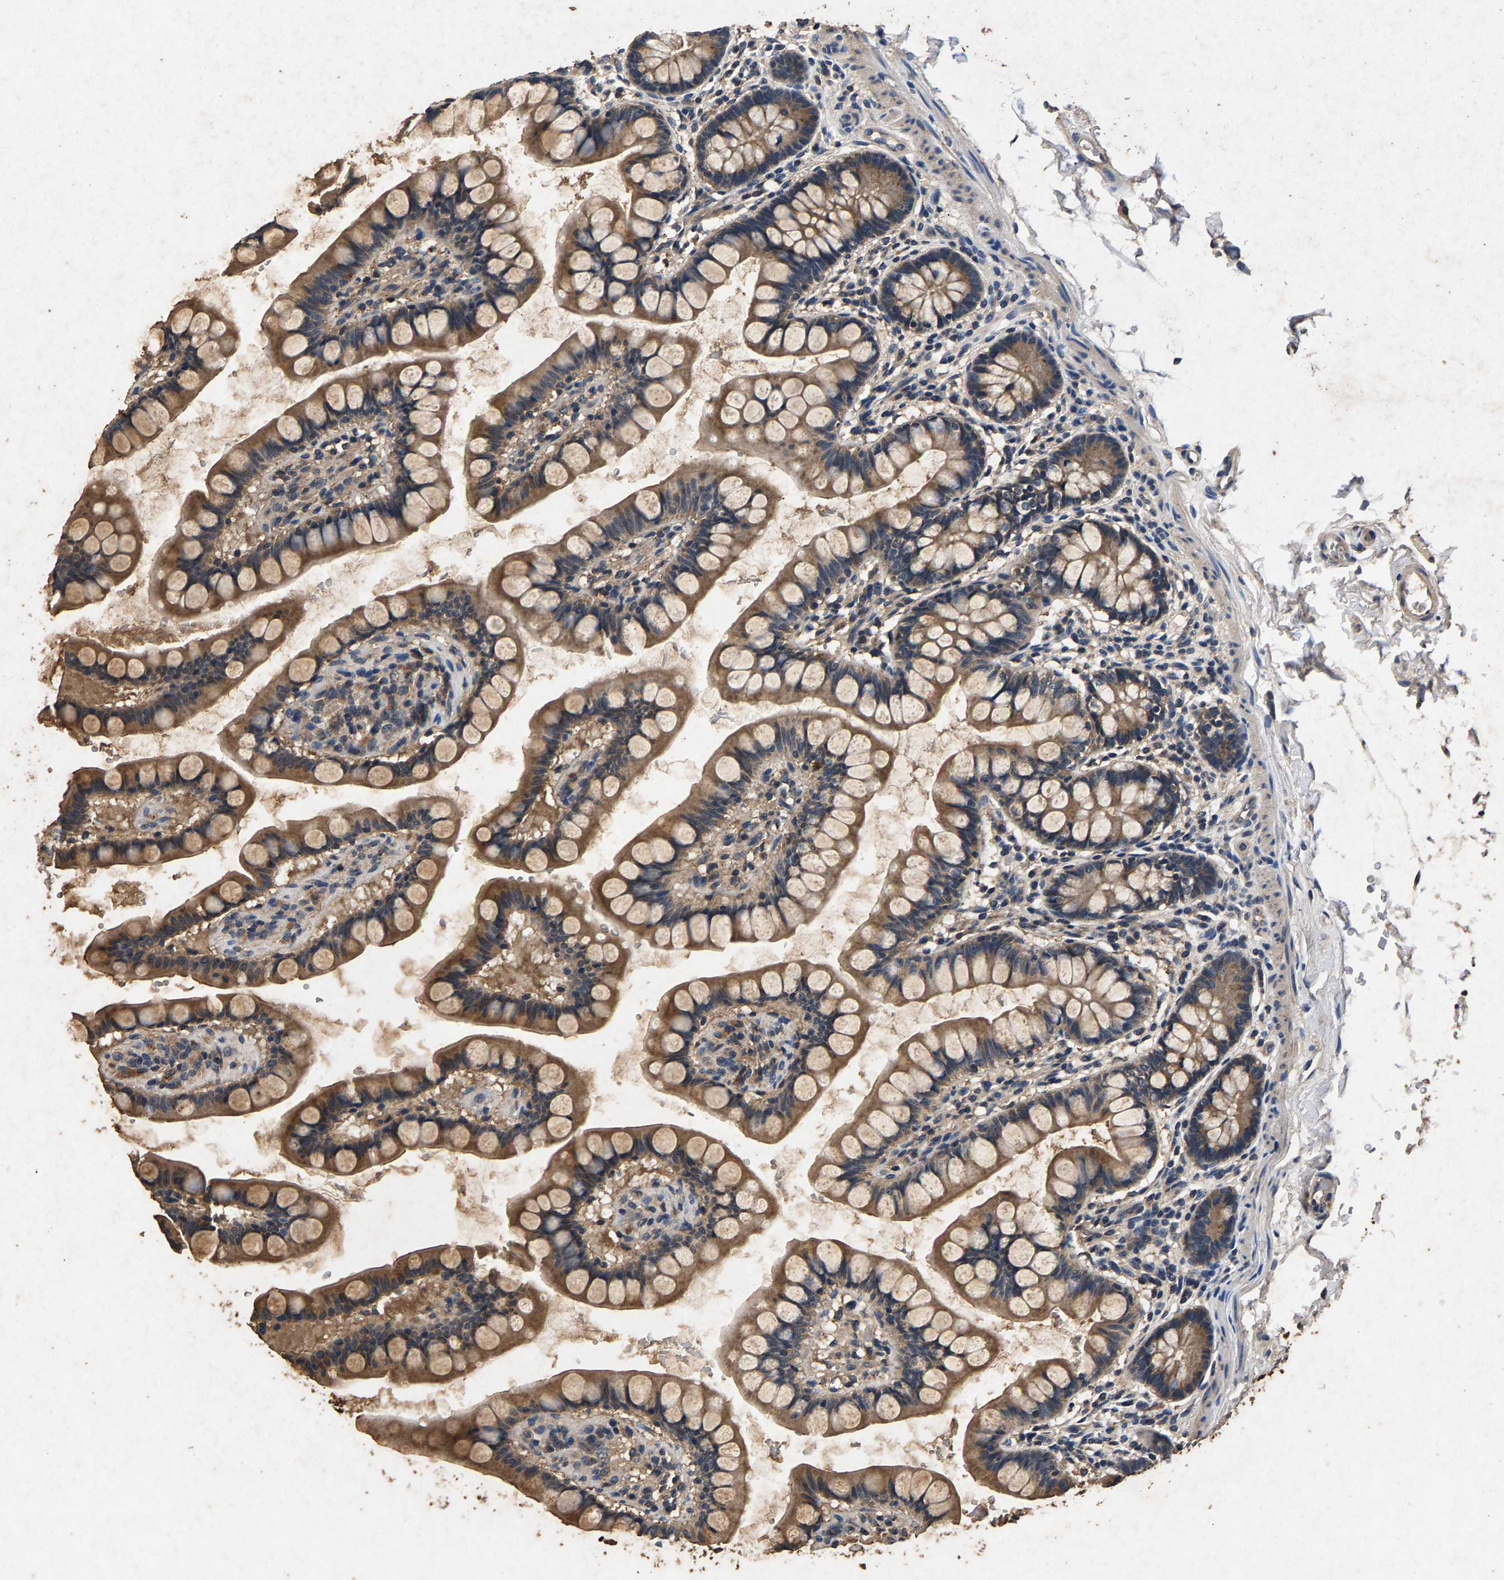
{"staining": {"intensity": "moderate", "quantity": ">75%", "location": "cytoplasmic/membranous"}, "tissue": "small intestine", "cell_type": "Glandular cells", "image_type": "normal", "snomed": [{"axis": "morphology", "description": "Normal tissue, NOS"}, {"axis": "topography", "description": "Small intestine"}], "caption": "Immunohistochemical staining of normal small intestine displays >75% levels of moderate cytoplasmic/membranous protein positivity in about >75% of glandular cells.", "gene": "PPP1CC", "patient": {"sex": "female", "age": 58}}